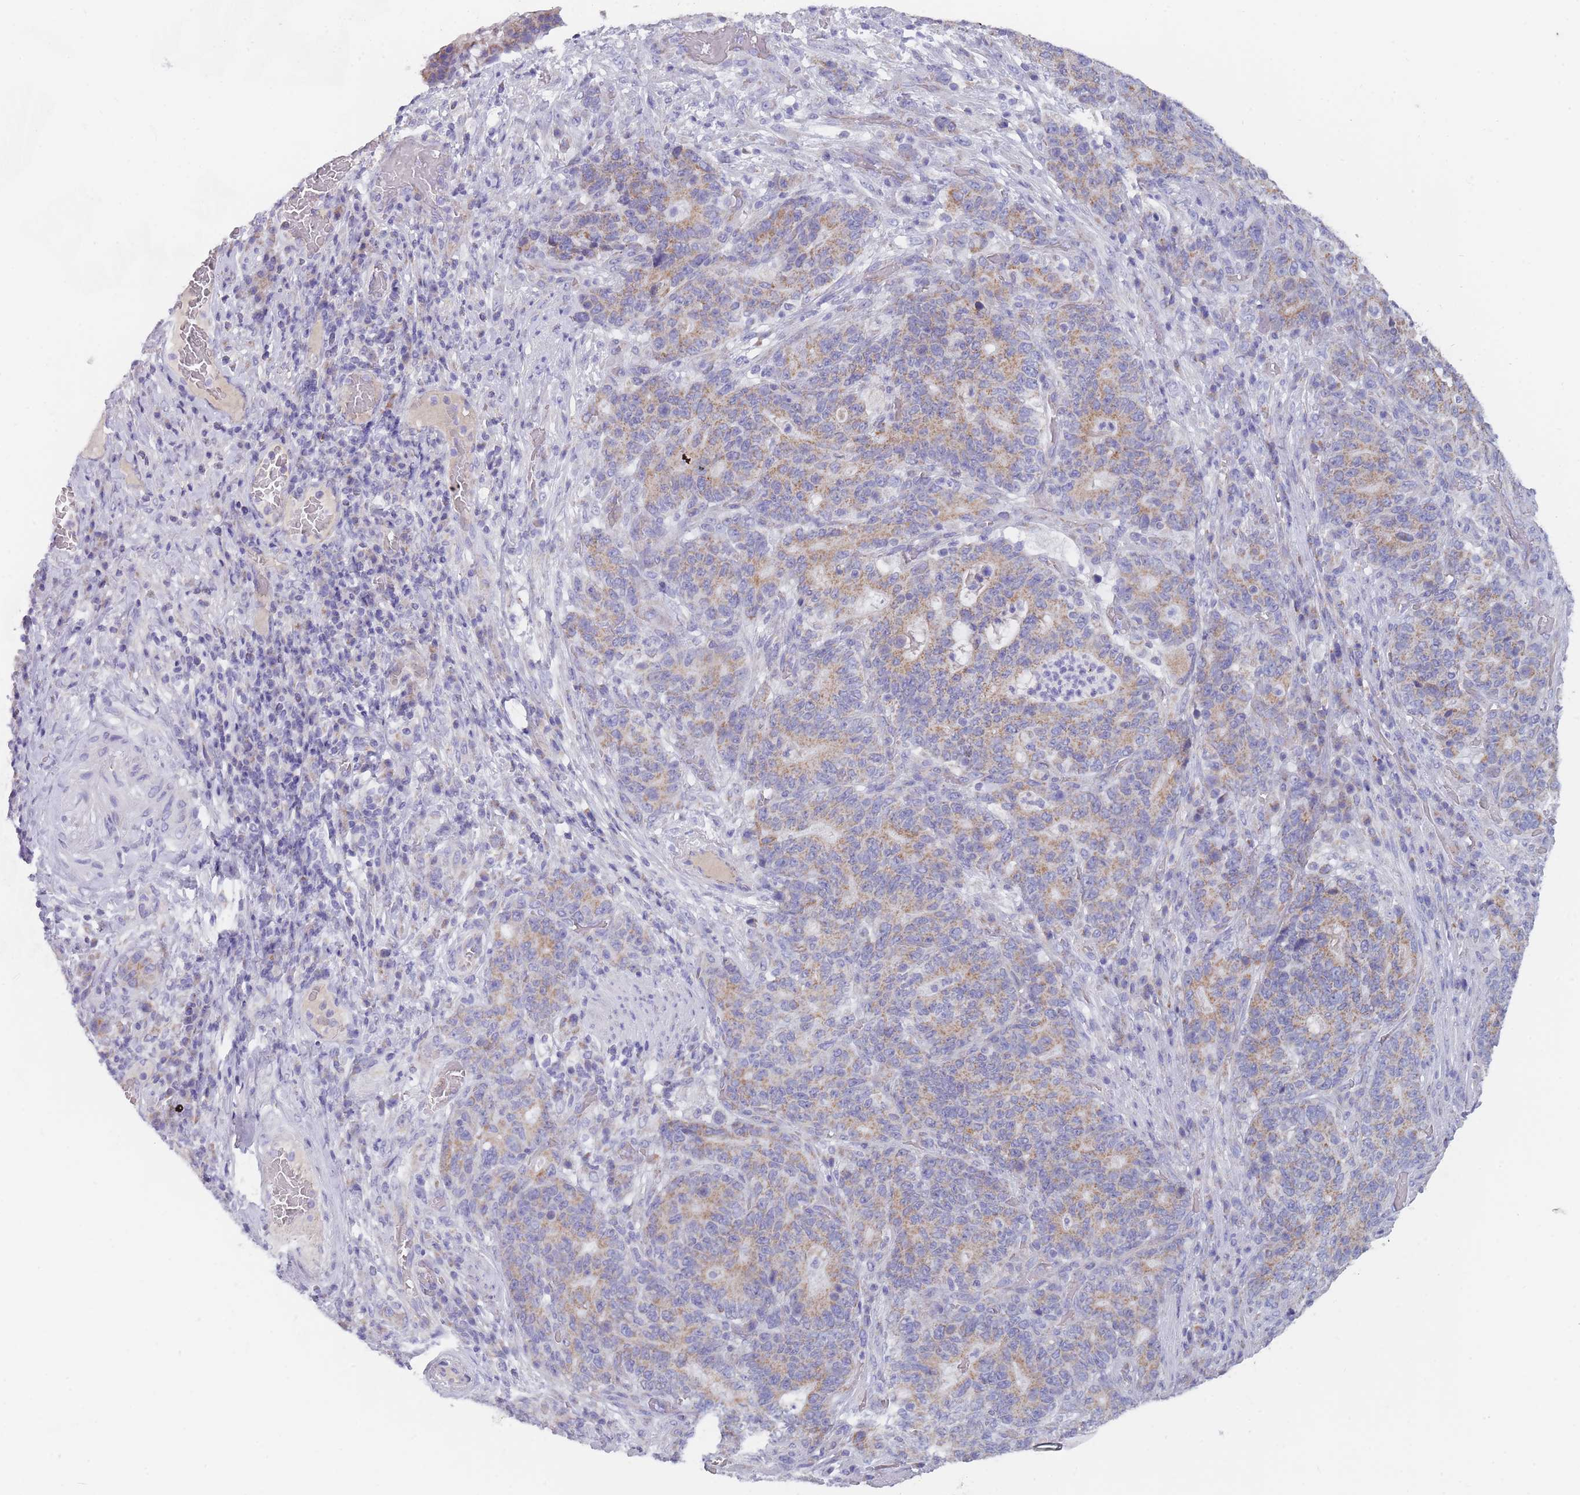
{"staining": {"intensity": "moderate", "quantity": ">75%", "location": "cytoplasmic/membranous"}, "tissue": "stomach cancer", "cell_type": "Tumor cells", "image_type": "cancer", "snomed": [{"axis": "morphology", "description": "Normal tissue, NOS"}, {"axis": "morphology", "description": "Adenocarcinoma, NOS"}, {"axis": "topography", "description": "Stomach"}], "caption": "A brown stain shows moderate cytoplasmic/membranous expression of a protein in human stomach cancer (adenocarcinoma) tumor cells. (IHC, brightfield microscopy, high magnification).", "gene": "MRPS14", "patient": {"sex": "female", "age": 64}}